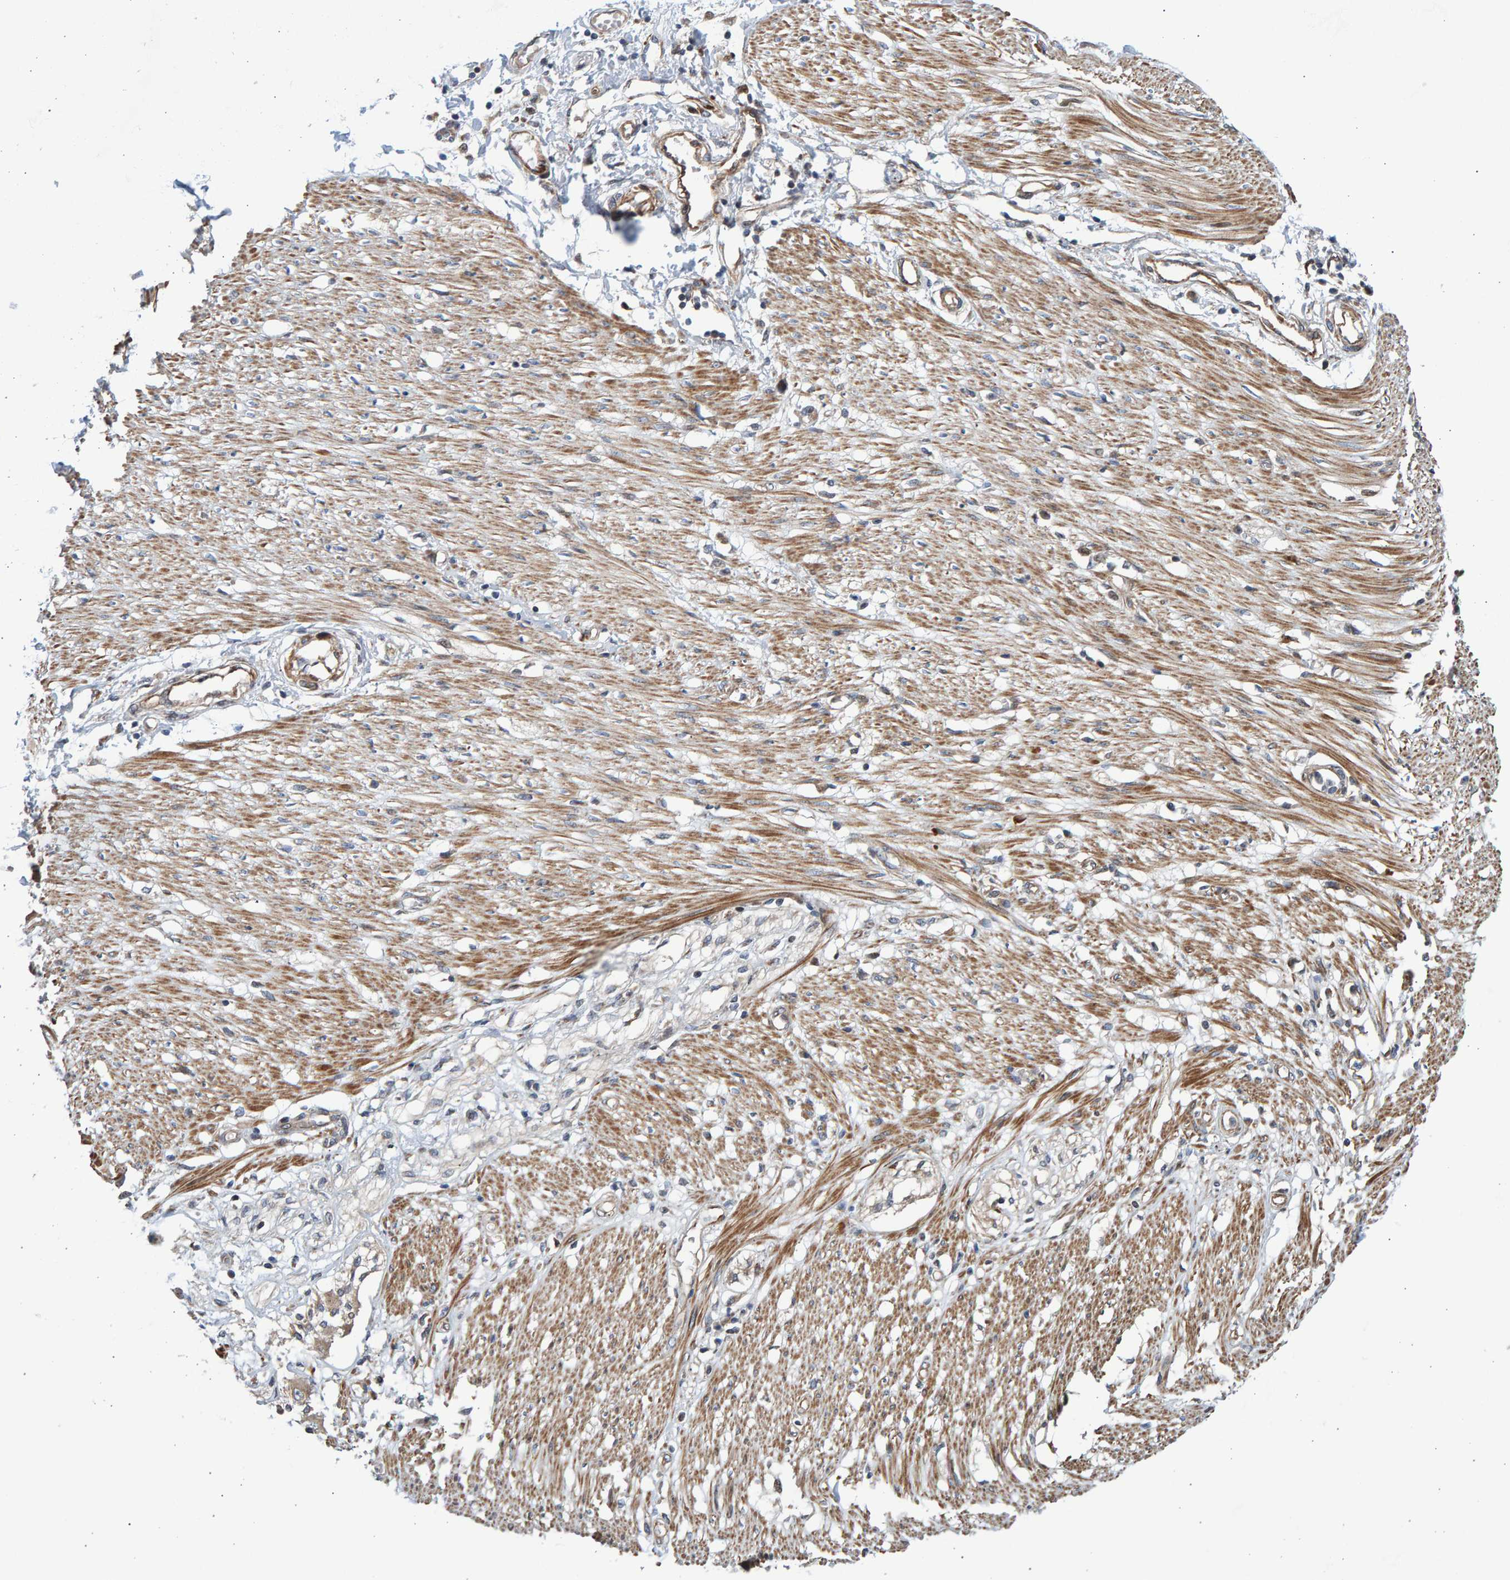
{"staining": {"intensity": "moderate", "quantity": "<25%", "location": "cytoplasmic/membranous"}, "tissue": "adipose tissue", "cell_type": "Adipocytes", "image_type": "normal", "snomed": [{"axis": "morphology", "description": "Normal tissue, NOS"}, {"axis": "morphology", "description": "Adenocarcinoma, NOS"}, {"axis": "topography", "description": "Colon"}, {"axis": "topography", "description": "Peripheral nerve tissue"}], "caption": "Adipocytes exhibit low levels of moderate cytoplasmic/membranous staining in about <25% of cells in unremarkable adipose tissue. (DAB IHC, brown staining for protein, blue staining for nuclei).", "gene": "LRBA", "patient": {"sex": "male", "age": 14}}